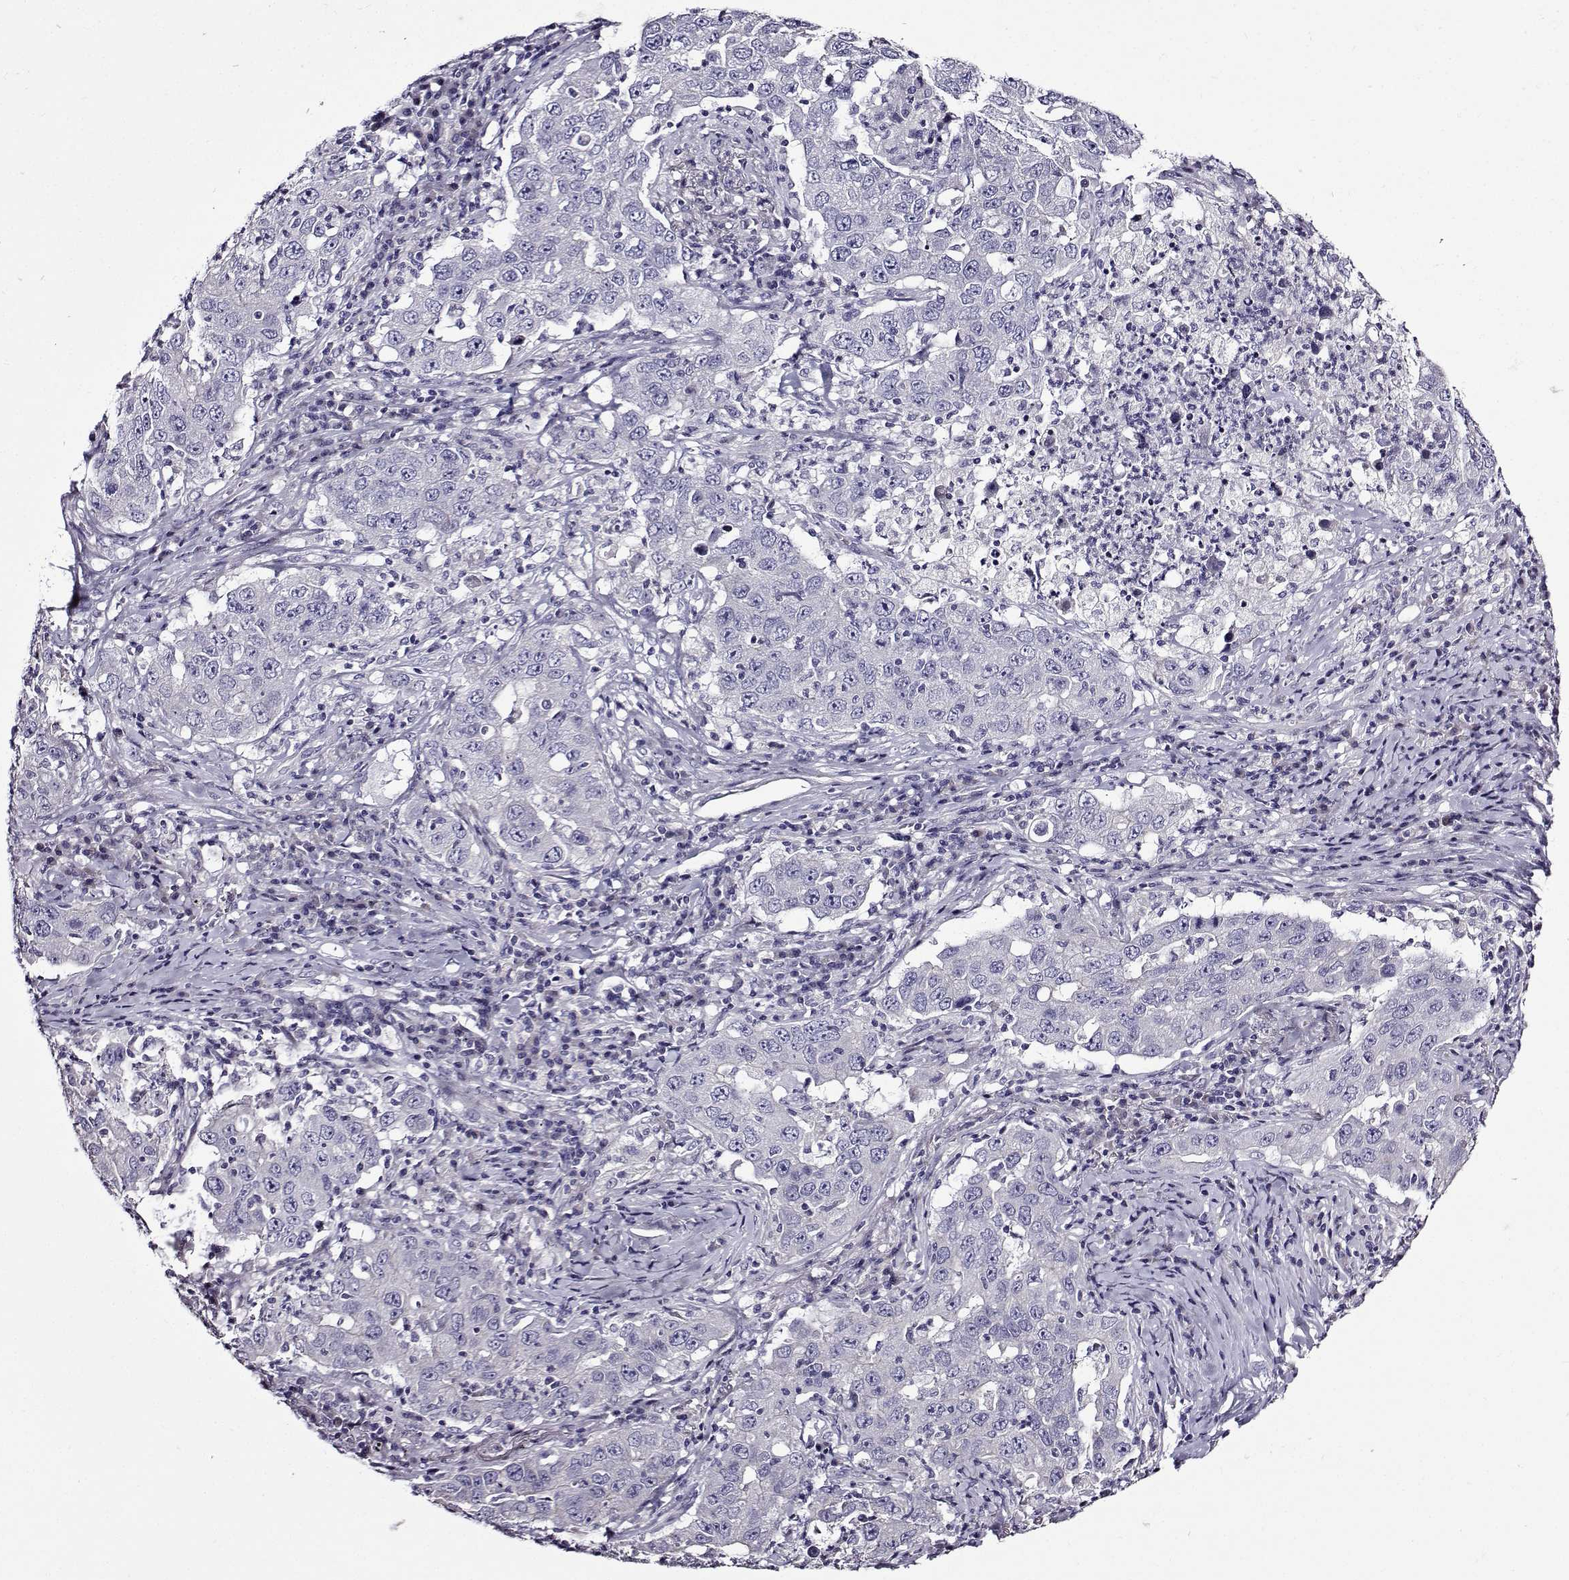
{"staining": {"intensity": "negative", "quantity": "none", "location": "none"}, "tissue": "lung cancer", "cell_type": "Tumor cells", "image_type": "cancer", "snomed": [{"axis": "morphology", "description": "Adenocarcinoma, NOS"}, {"axis": "topography", "description": "Lung"}], "caption": "A high-resolution histopathology image shows immunohistochemistry (IHC) staining of lung adenocarcinoma, which demonstrates no significant expression in tumor cells. The staining was performed using DAB to visualize the protein expression in brown, while the nuclei were stained in blue with hematoxylin (Magnification: 20x).", "gene": "TMEM266", "patient": {"sex": "male", "age": 73}}